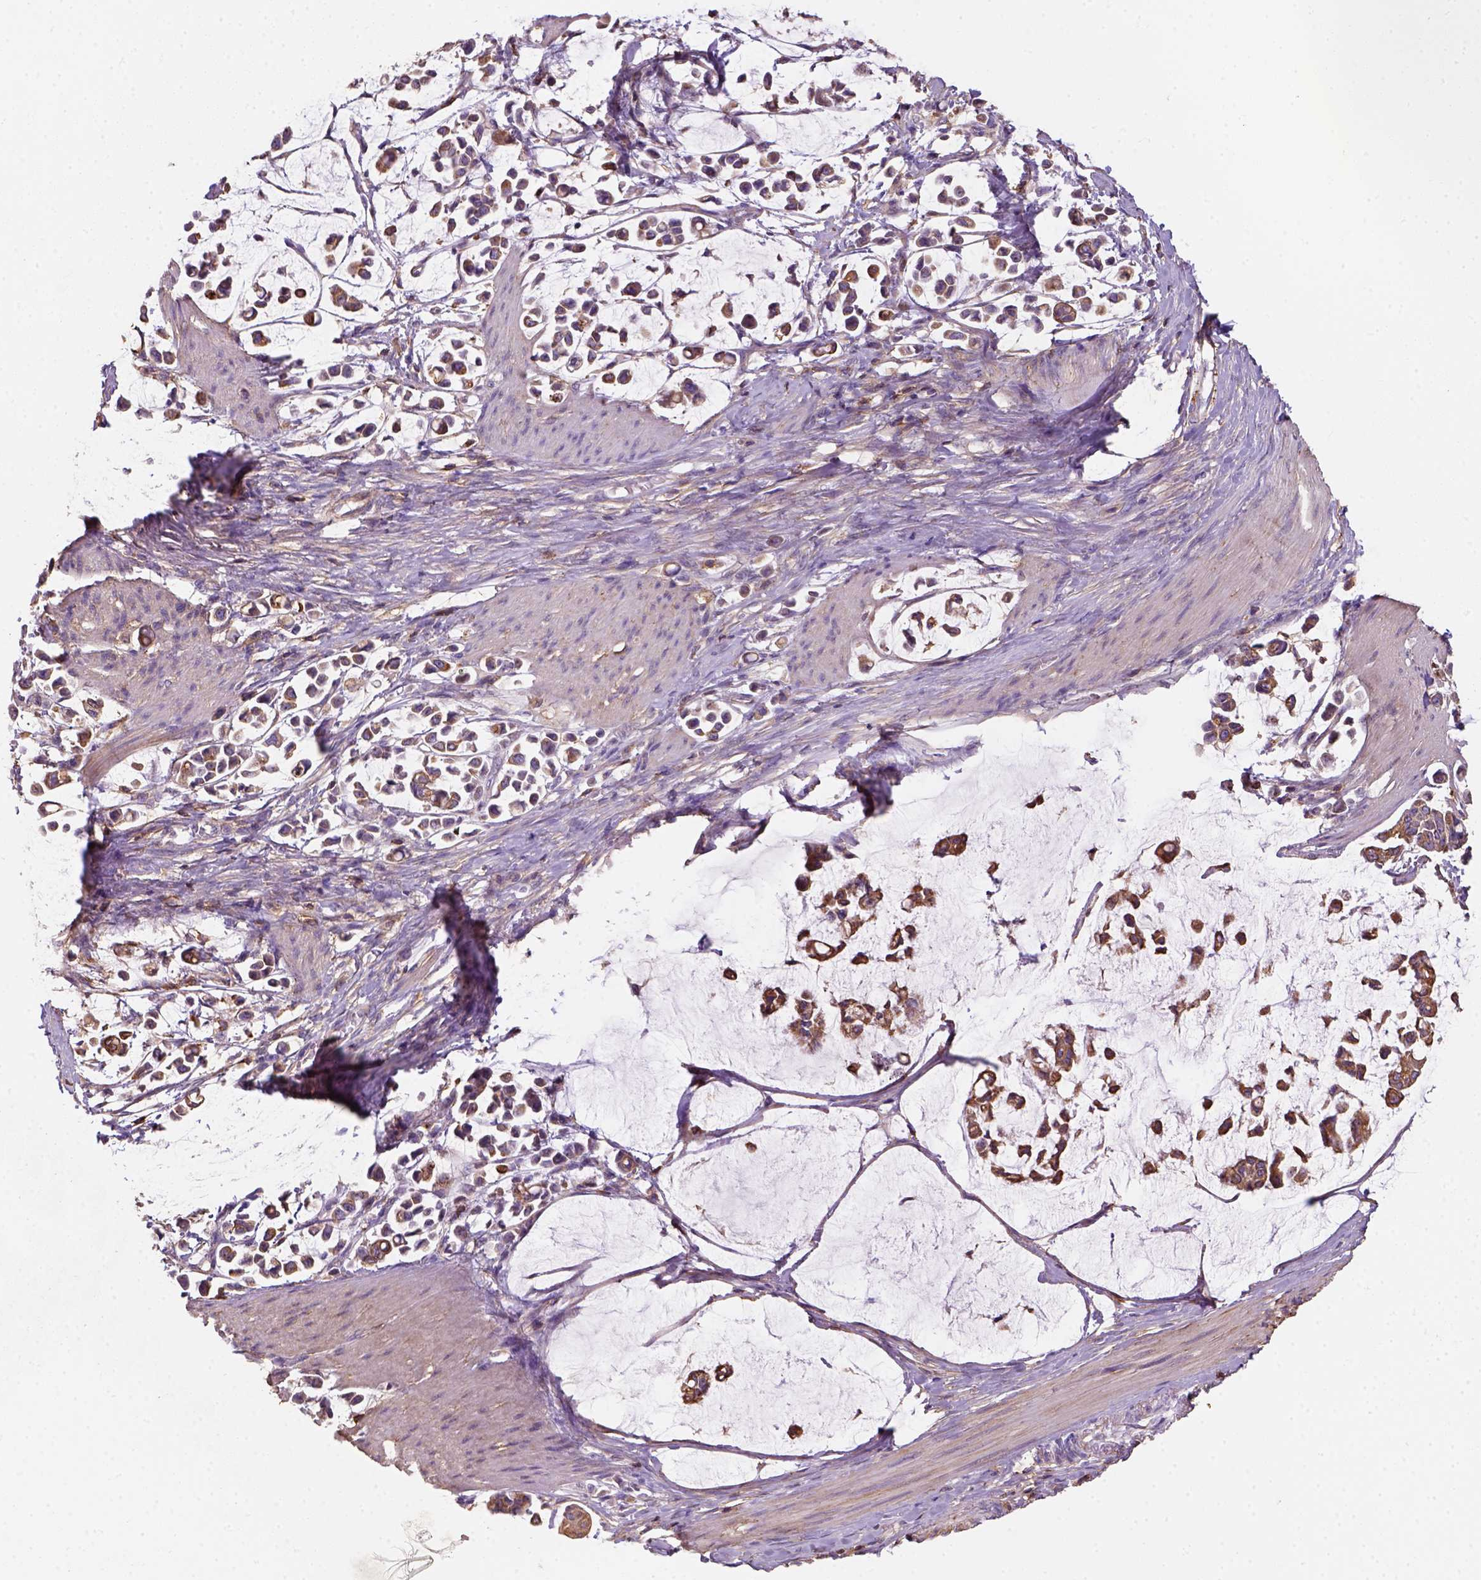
{"staining": {"intensity": "moderate", "quantity": ">75%", "location": "cytoplasmic/membranous"}, "tissue": "stomach cancer", "cell_type": "Tumor cells", "image_type": "cancer", "snomed": [{"axis": "morphology", "description": "Adenocarcinoma, NOS"}, {"axis": "topography", "description": "Stomach"}], "caption": "Immunohistochemical staining of stomach cancer (adenocarcinoma) shows moderate cytoplasmic/membranous protein staining in approximately >75% of tumor cells.", "gene": "GPRC5D", "patient": {"sex": "male", "age": 82}}